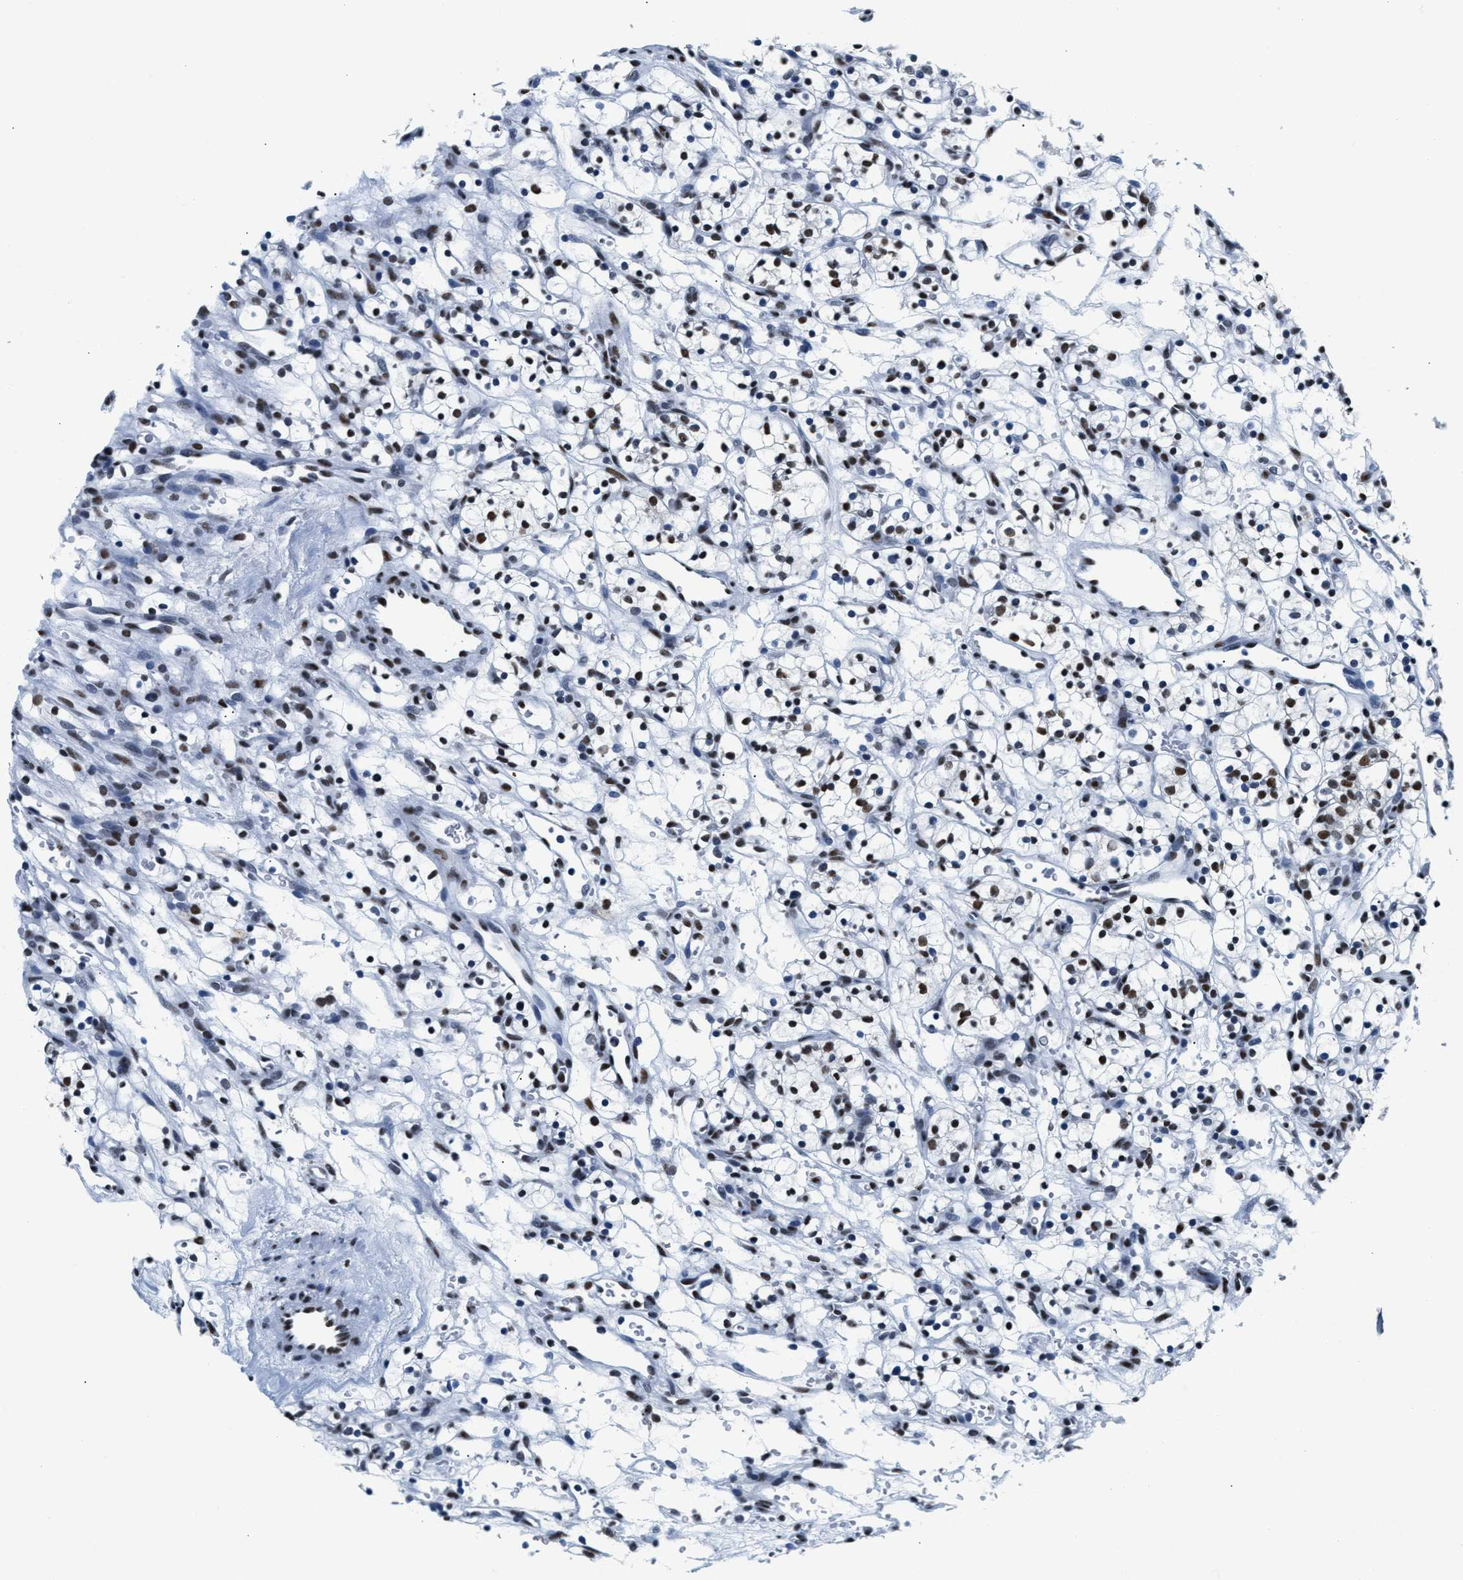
{"staining": {"intensity": "strong", "quantity": "25%-75%", "location": "nuclear"}, "tissue": "renal cancer", "cell_type": "Tumor cells", "image_type": "cancer", "snomed": [{"axis": "morphology", "description": "Adenocarcinoma, NOS"}, {"axis": "topography", "description": "Kidney"}], "caption": "Immunohistochemistry (IHC) image of human renal cancer stained for a protein (brown), which reveals high levels of strong nuclear positivity in approximately 25%-75% of tumor cells.", "gene": "RAD50", "patient": {"sex": "female", "age": 57}}